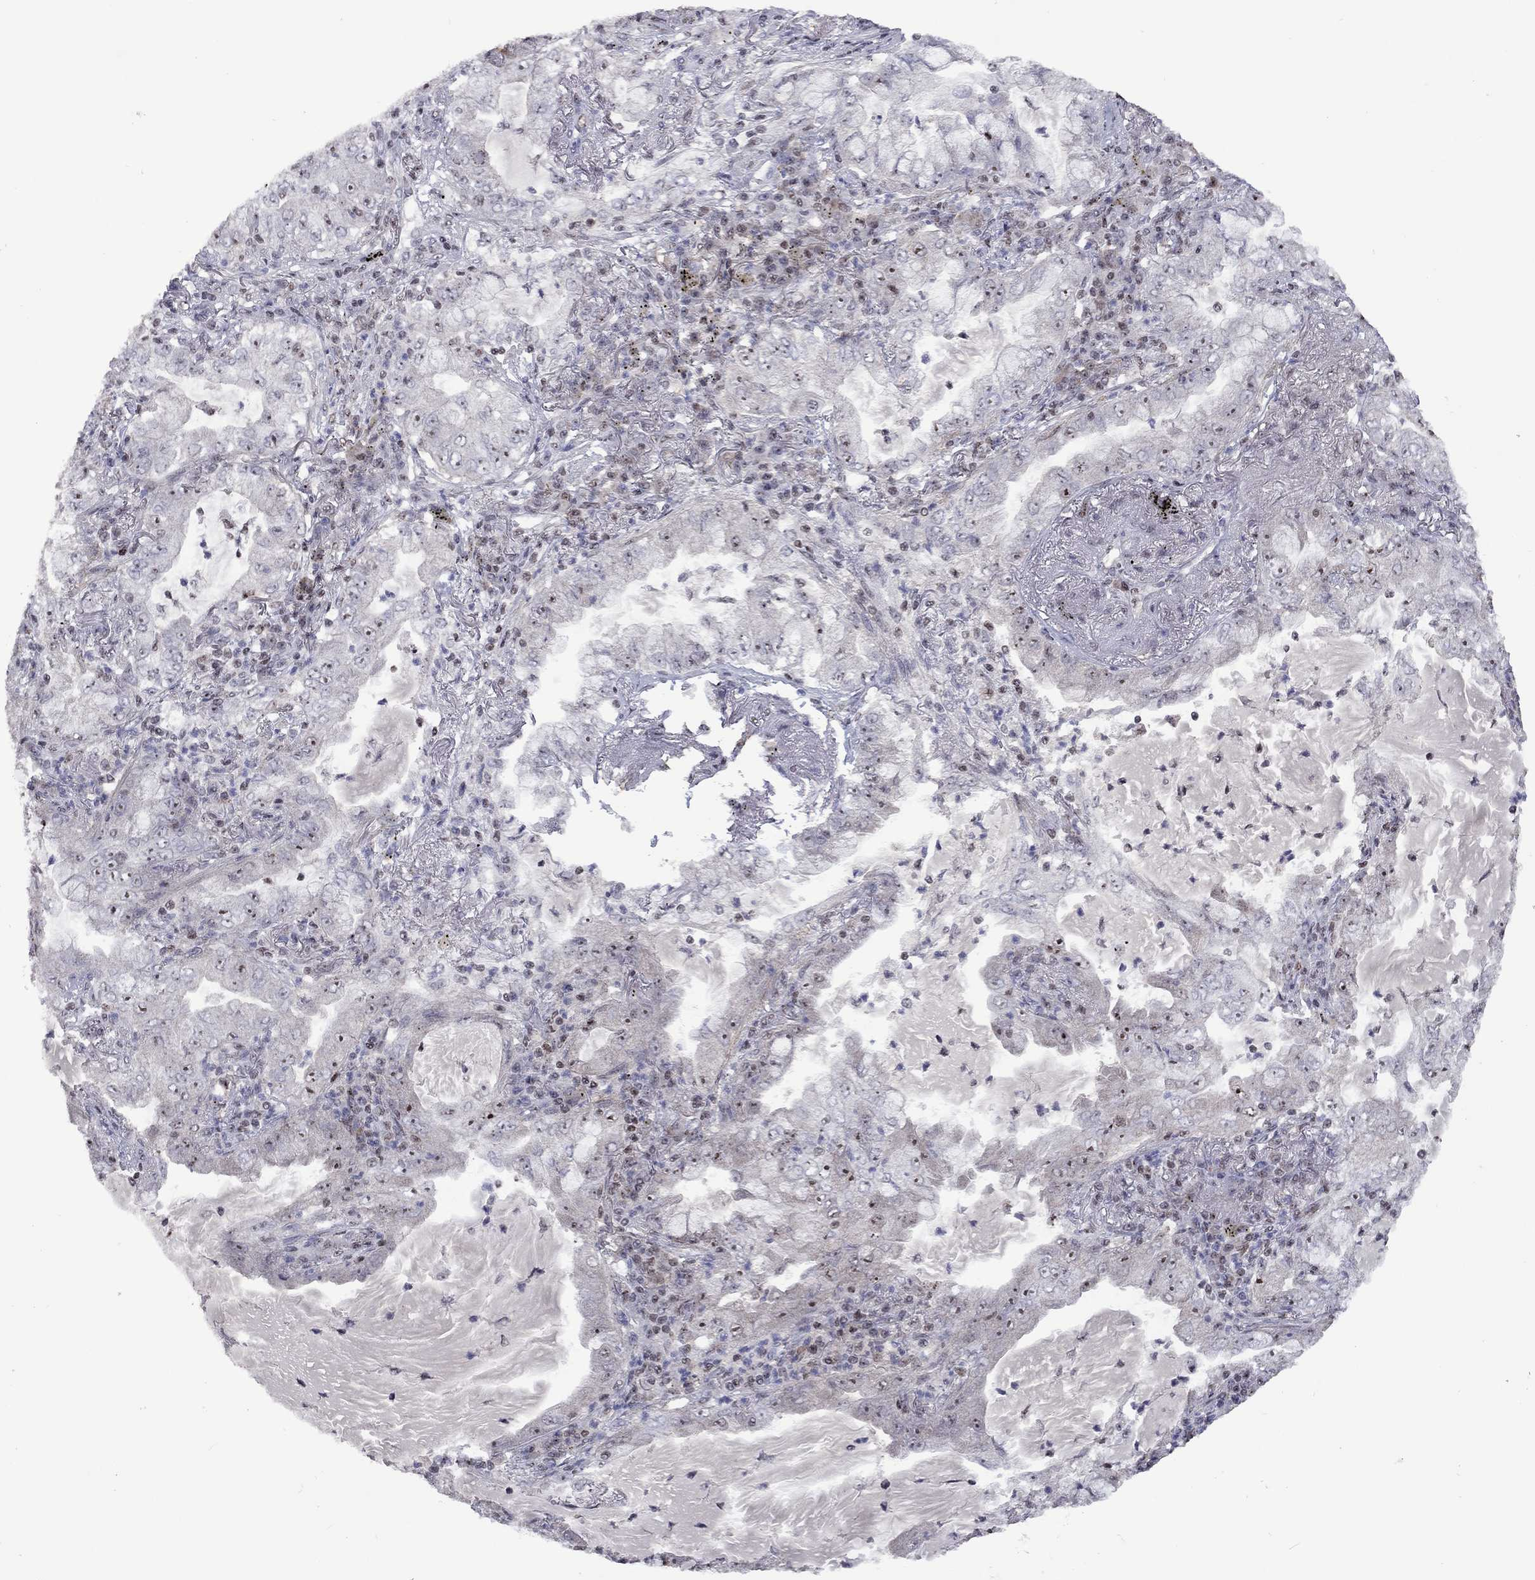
{"staining": {"intensity": "negative", "quantity": "none", "location": "none"}, "tissue": "lung cancer", "cell_type": "Tumor cells", "image_type": "cancer", "snomed": [{"axis": "morphology", "description": "Adenocarcinoma, NOS"}, {"axis": "topography", "description": "Lung"}], "caption": "A photomicrograph of lung cancer stained for a protein demonstrates no brown staining in tumor cells. (IHC, brightfield microscopy, high magnification).", "gene": "SPOUT1", "patient": {"sex": "female", "age": 73}}